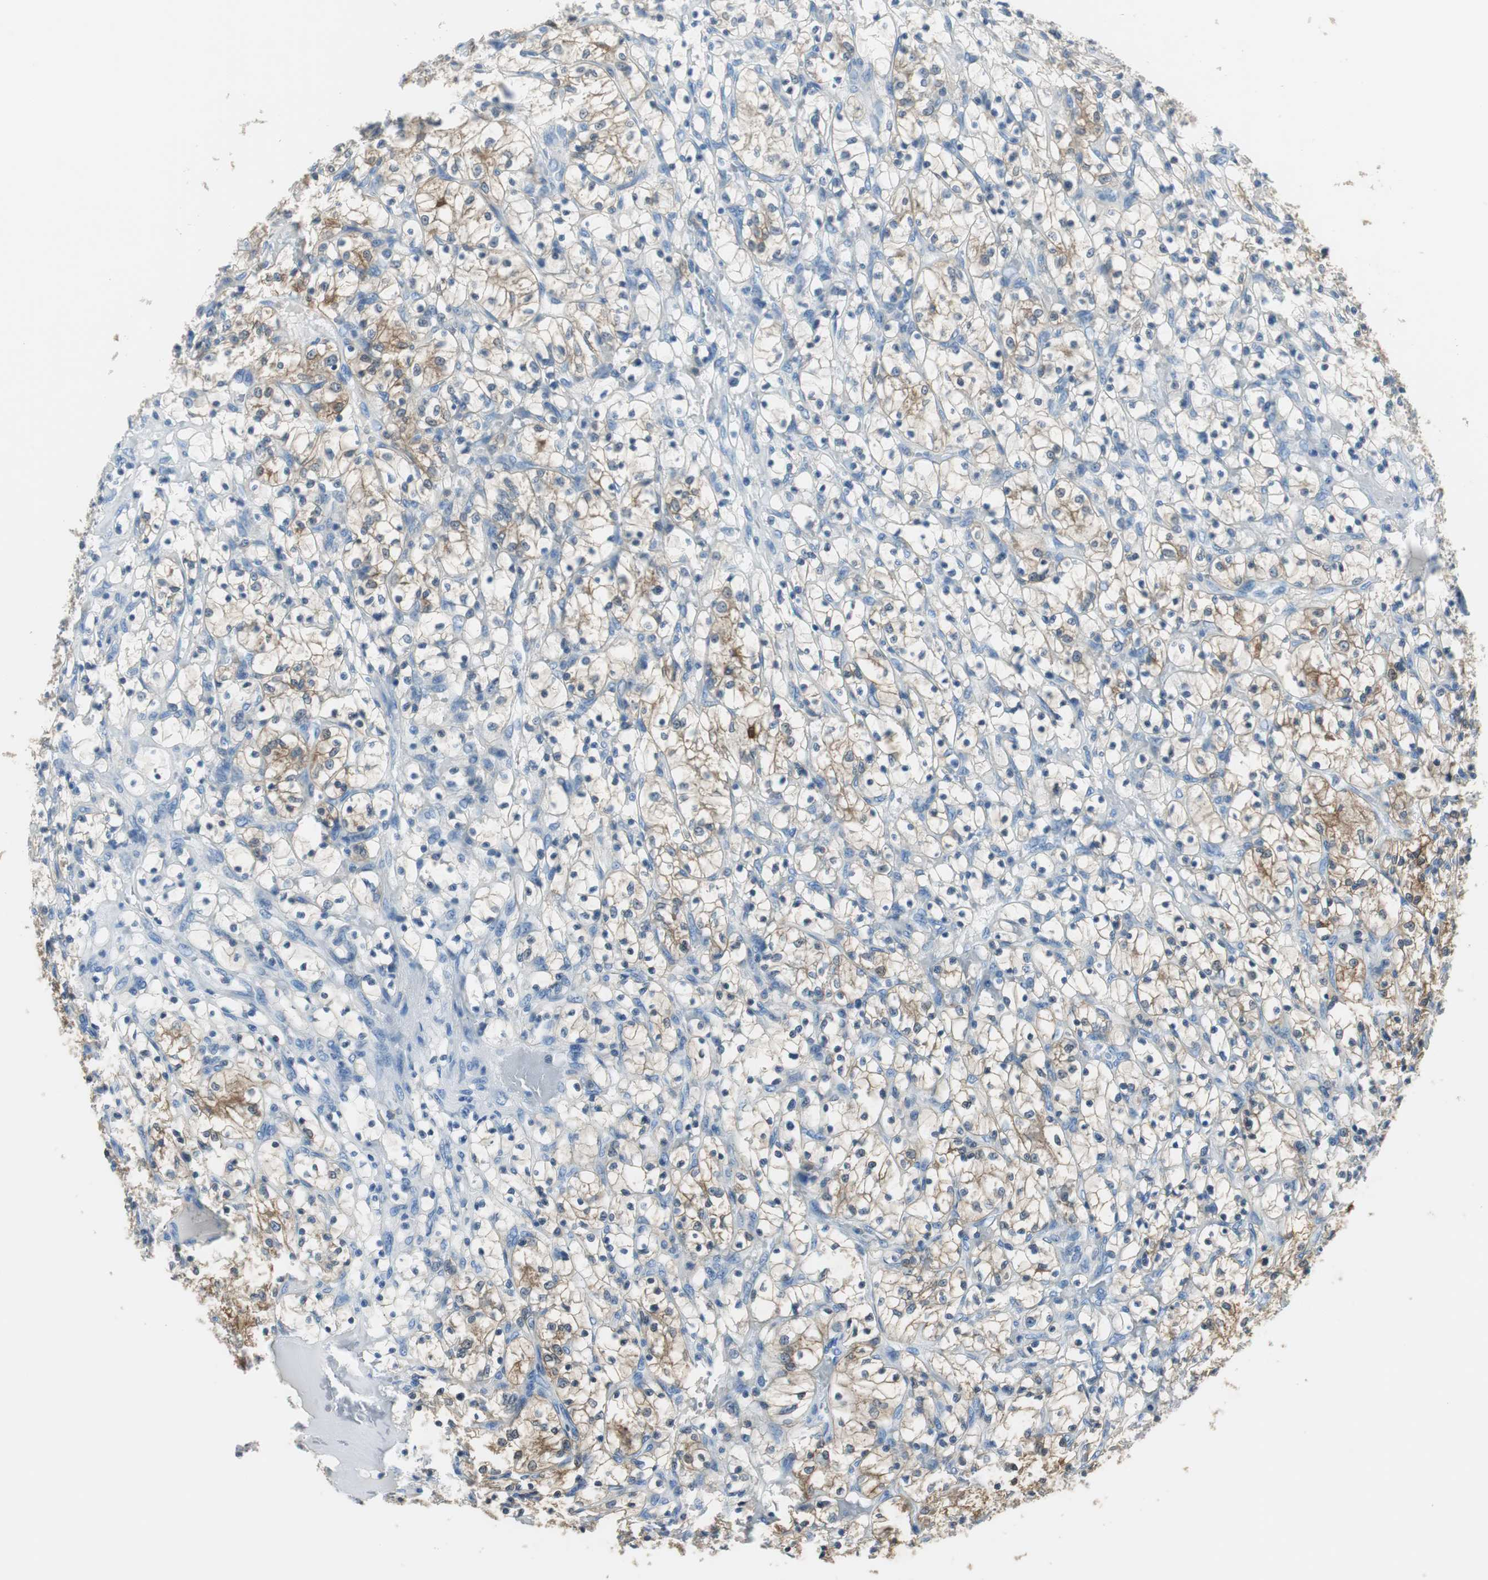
{"staining": {"intensity": "moderate", "quantity": "<25%", "location": "cytoplasmic/membranous"}, "tissue": "renal cancer", "cell_type": "Tumor cells", "image_type": "cancer", "snomed": [{"axis": "morphology", "description": "Adenocarcinoma, NOS"}, {"axis": "topography", "description": "Kidney"}], "caption": "Adenocarcinoma (renal) was stained to show a protein in brown. There is low levels of moderate cytoplasmic/membranous positivity in about <25% of tumor cells.", "gene": "FBP1", "patient": {"sex": "female", "age": 69}}